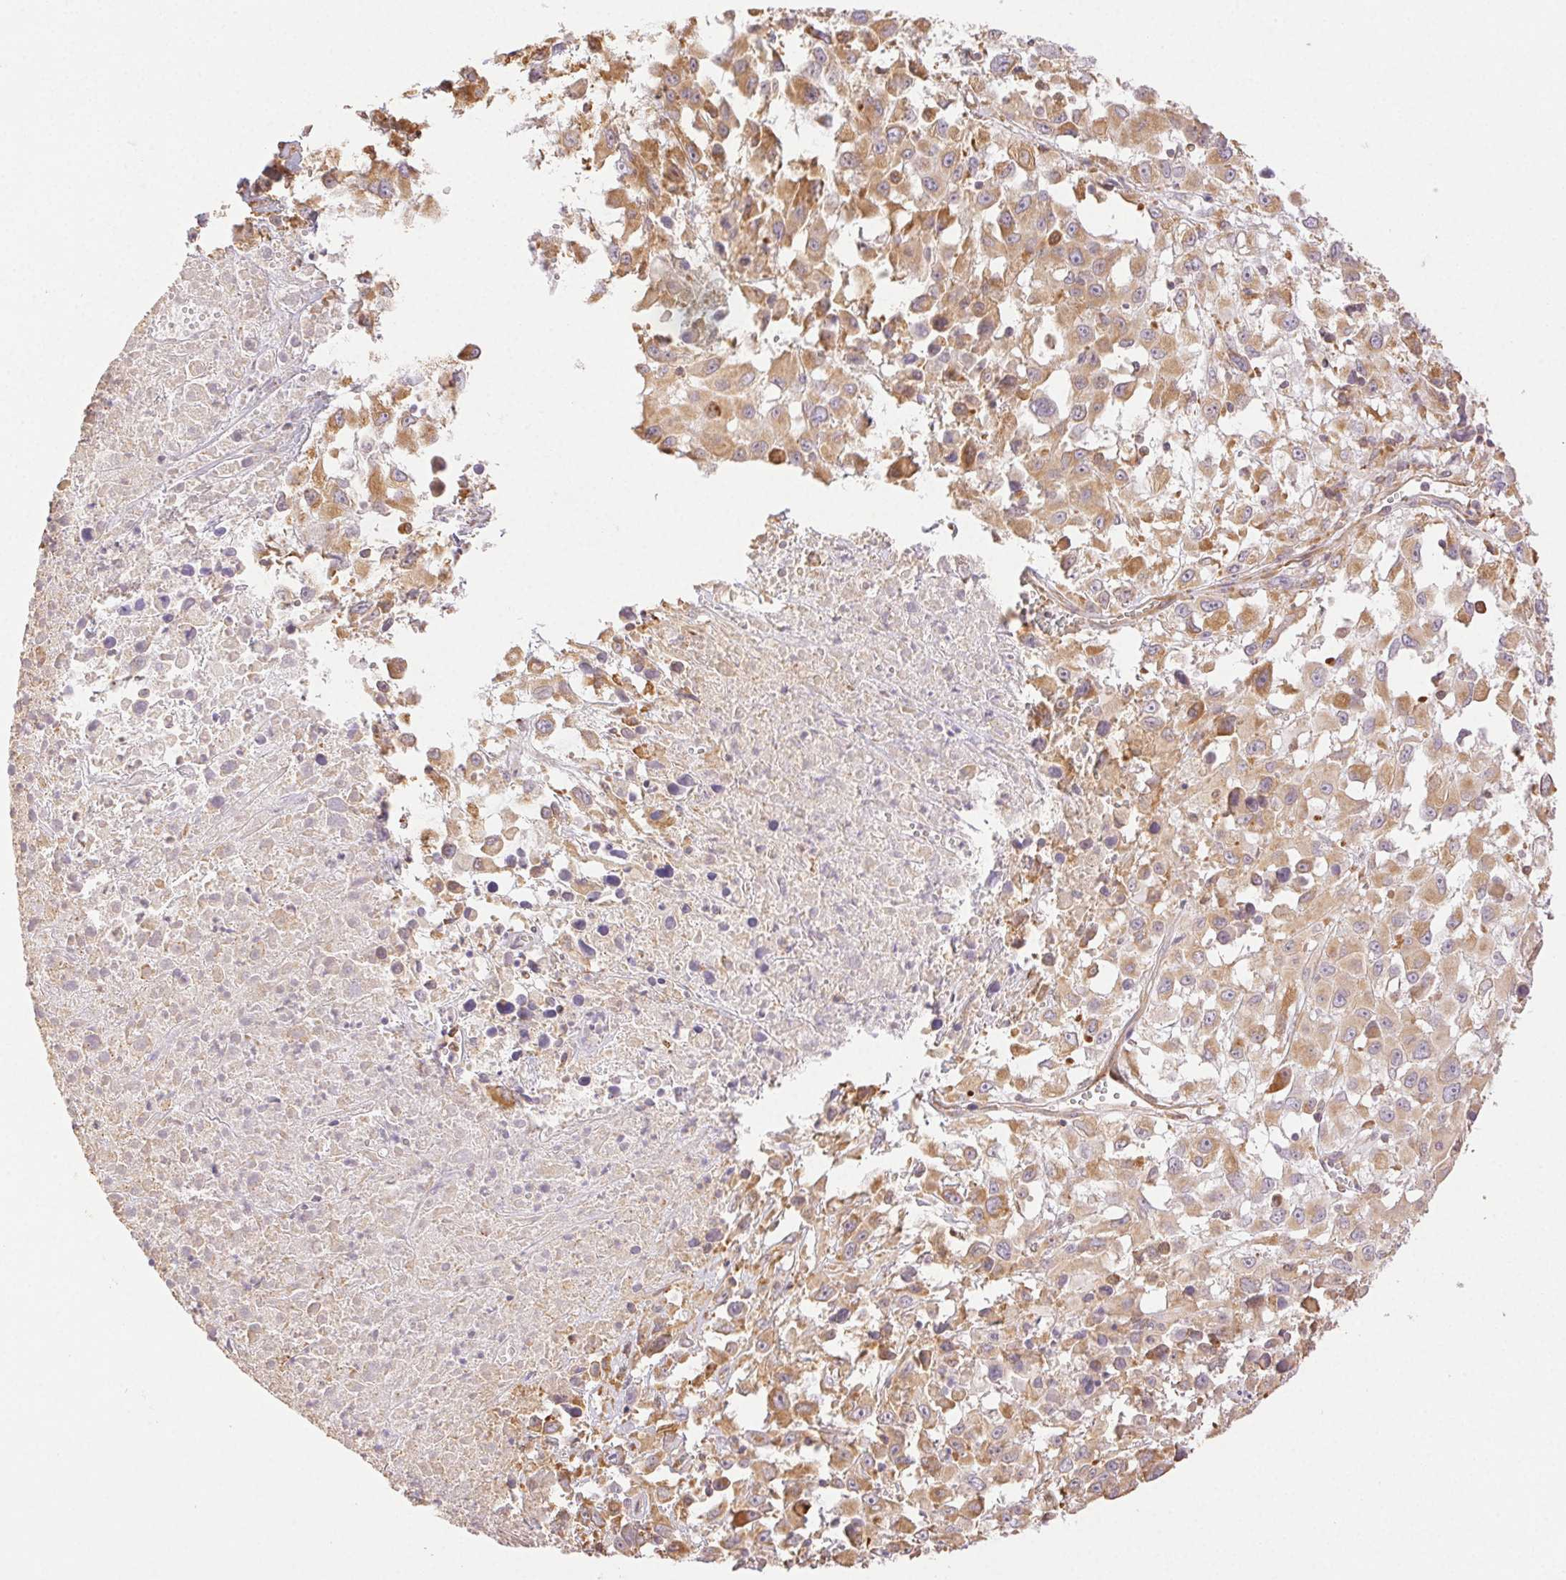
{"staining": {"intensity": "moderate", "quantity": ">75%", "location": "cytoplasmic/membranous"}, "tissue": "melanoma", "cell_type": "Tumor cells", "image_type": "cancer", "snomed": [{"axis": "morphology", "description": "Malignant melanoma, Metastatic site"}, {"axis": "topography", "description": "Soft tissue"}], "caption": "An image of melanoma stained for a protein demonstrates moderate cytoplasmic/membranous brown staining in tumor cells.", "gene": "ENTREP1", "patient": {"sex": "male", "age": 50}}